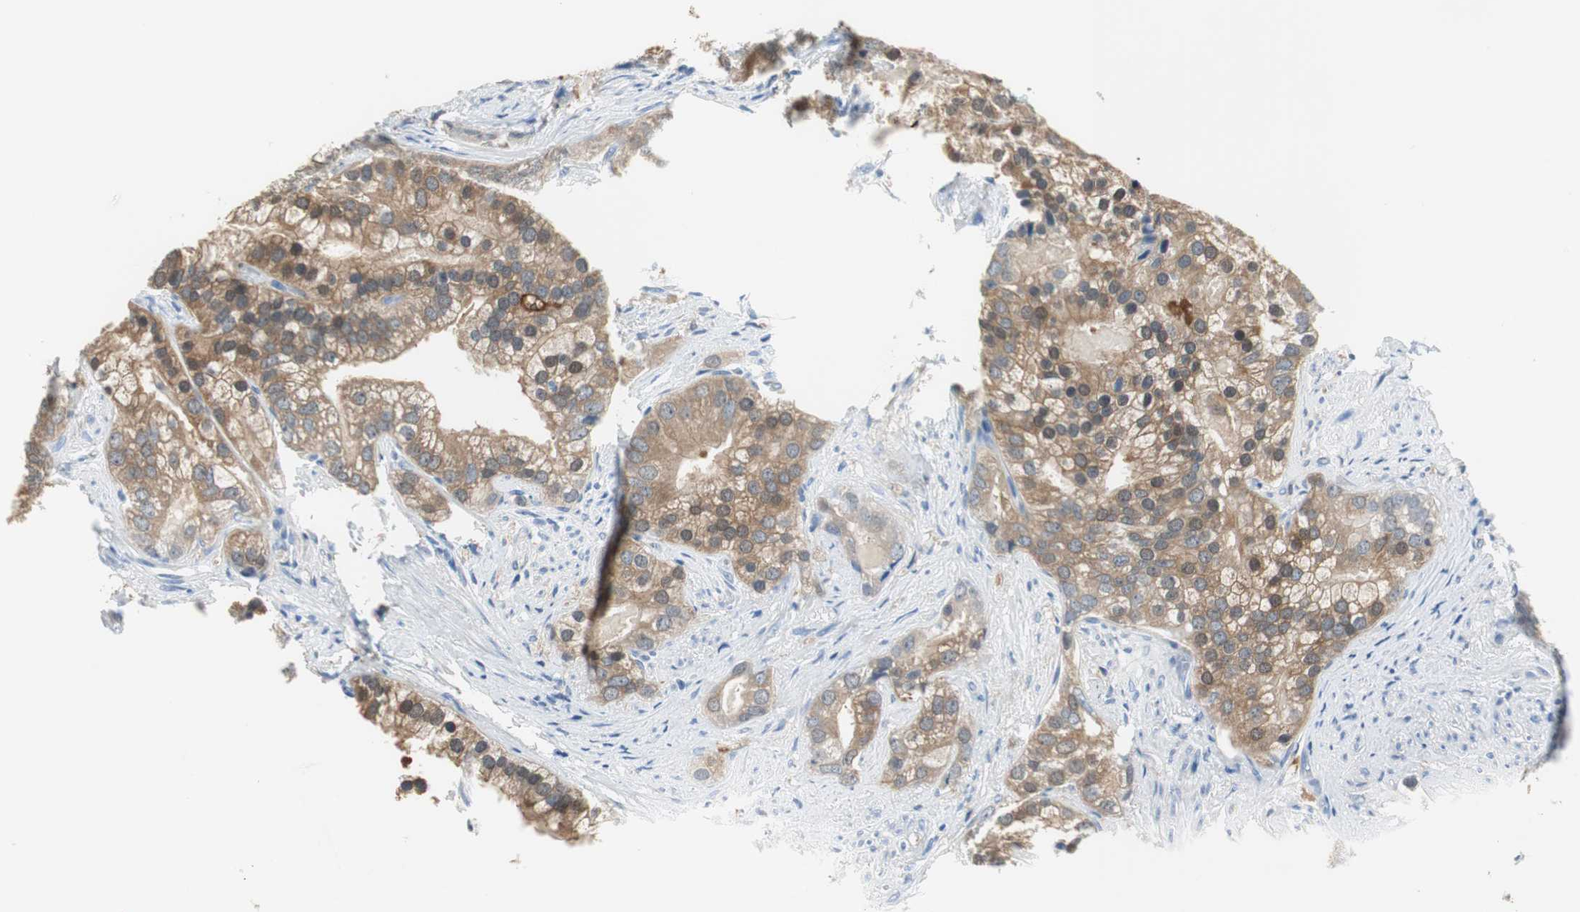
{"staining": {"intensity": "moderate", "quantity": ">75%", "location": "cytoplasmic/membranous,nuclear"}, "tissue": "prostate cancer", "cell_type": "Tumor cells", "image_type": "cancer", "snomed": [{"axis": "morphology", "description": "Adenocarcinoma, Low grade"}, {"axis": "topography", "description": "Prostate"}], "caption": "The histopathology image exhibits staining of prostate cancer (low-grade adenocarcinoma), revealing moderate cytoplasmic/membranous and nuclear protein staining (brown color) within tumor cells.", "gene": "FBP1", "patient": {"sex": "male", "age": 71}}